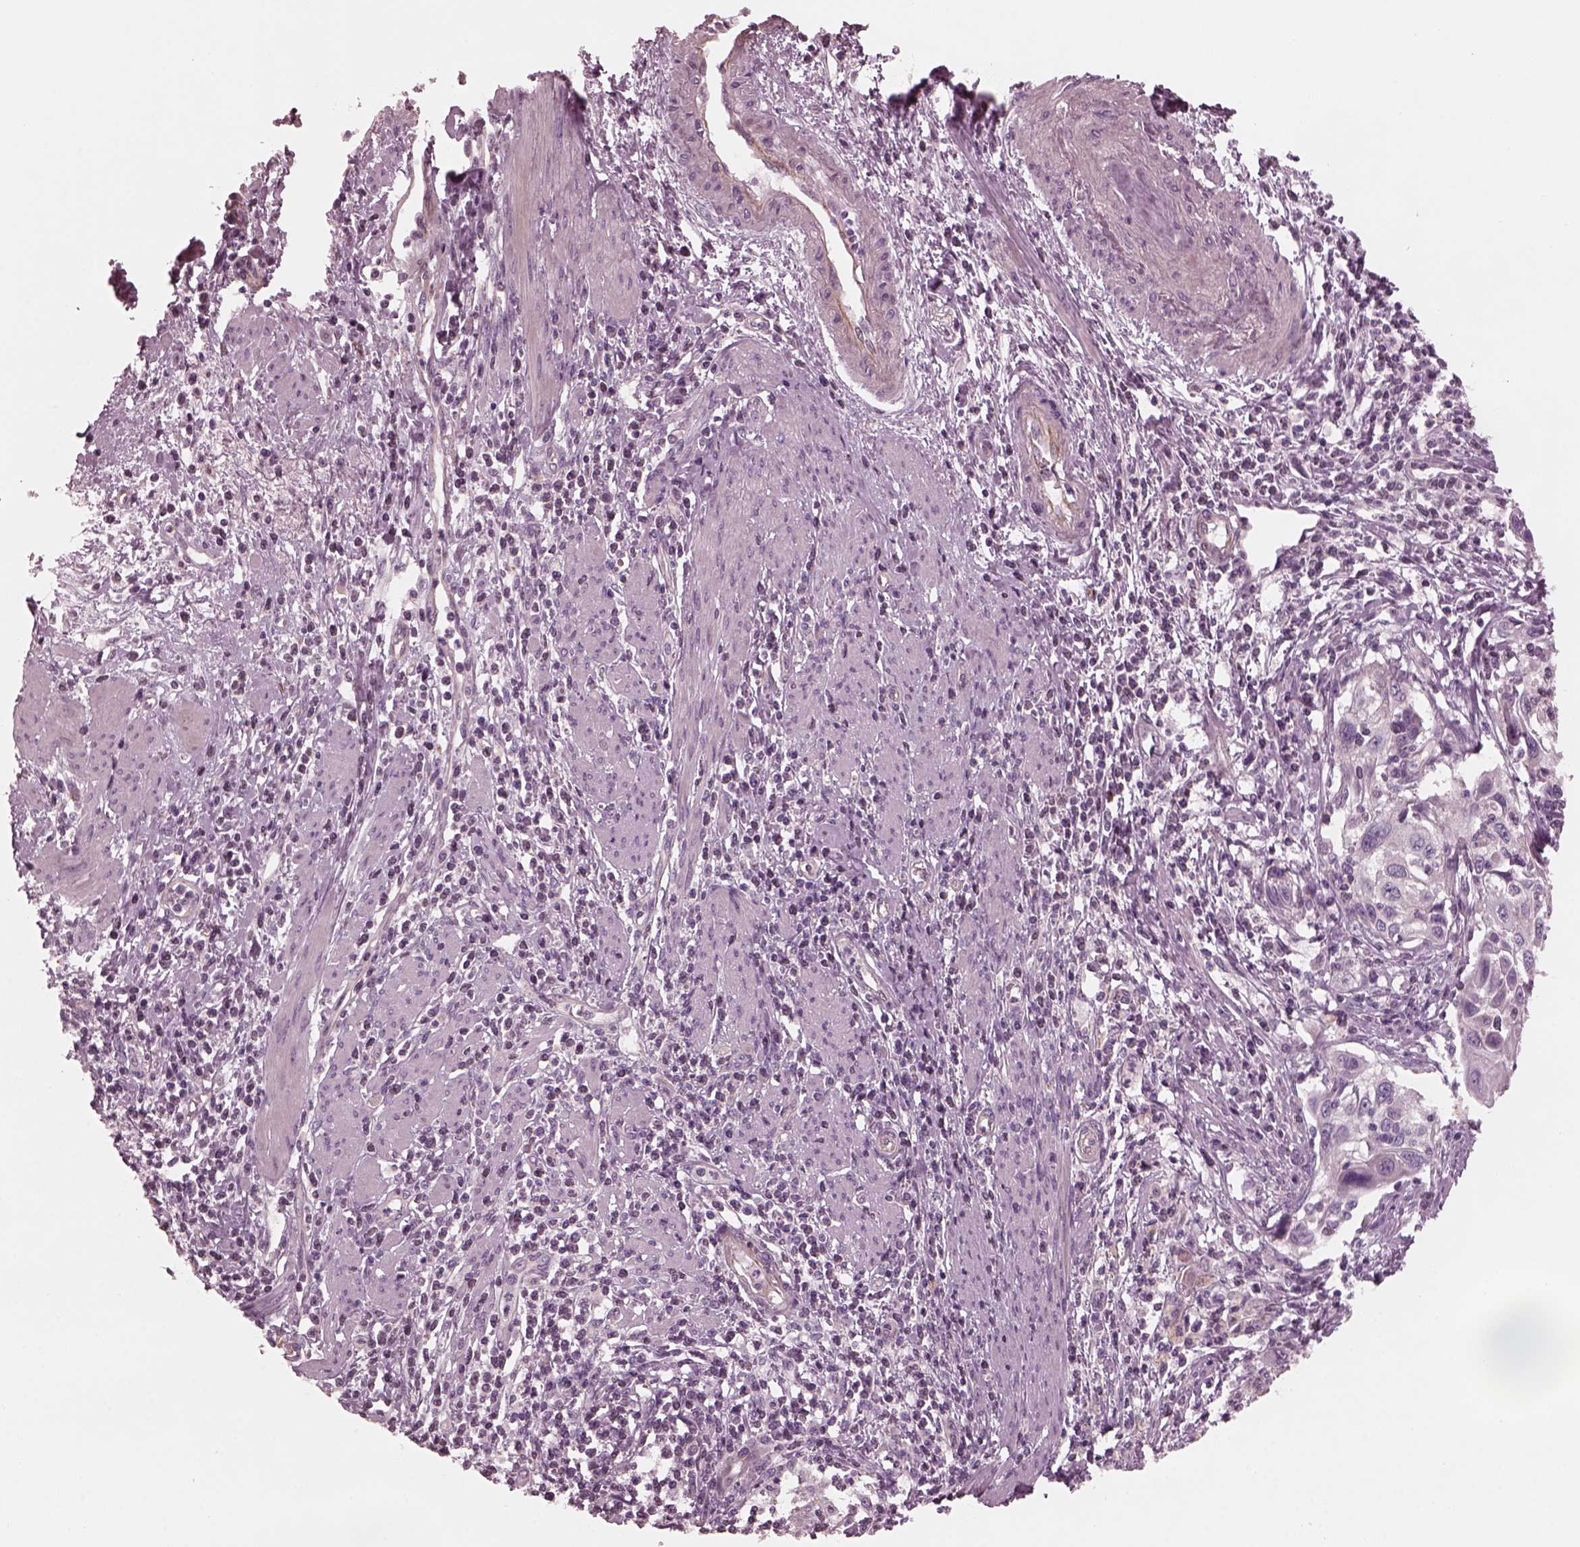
{"staining": {"intensity": "negative", "quantity": "none", "location": "none"}, "tissue": "cervical cancer", "cell_type": "Tumor cells", "image_type": "cancer", "snomed": [{"axis": "morphology", "description": "Squamous cell carcinoma, NOS"}, {"axis": "topography", "description": "Cervix"}], "caption": "A histopathology image of human squamous cell carcinoma (cervical) is negative for staining in tumor cells.", "gene": "KIF6", "patient": {"sex": "female", "age": 70}}